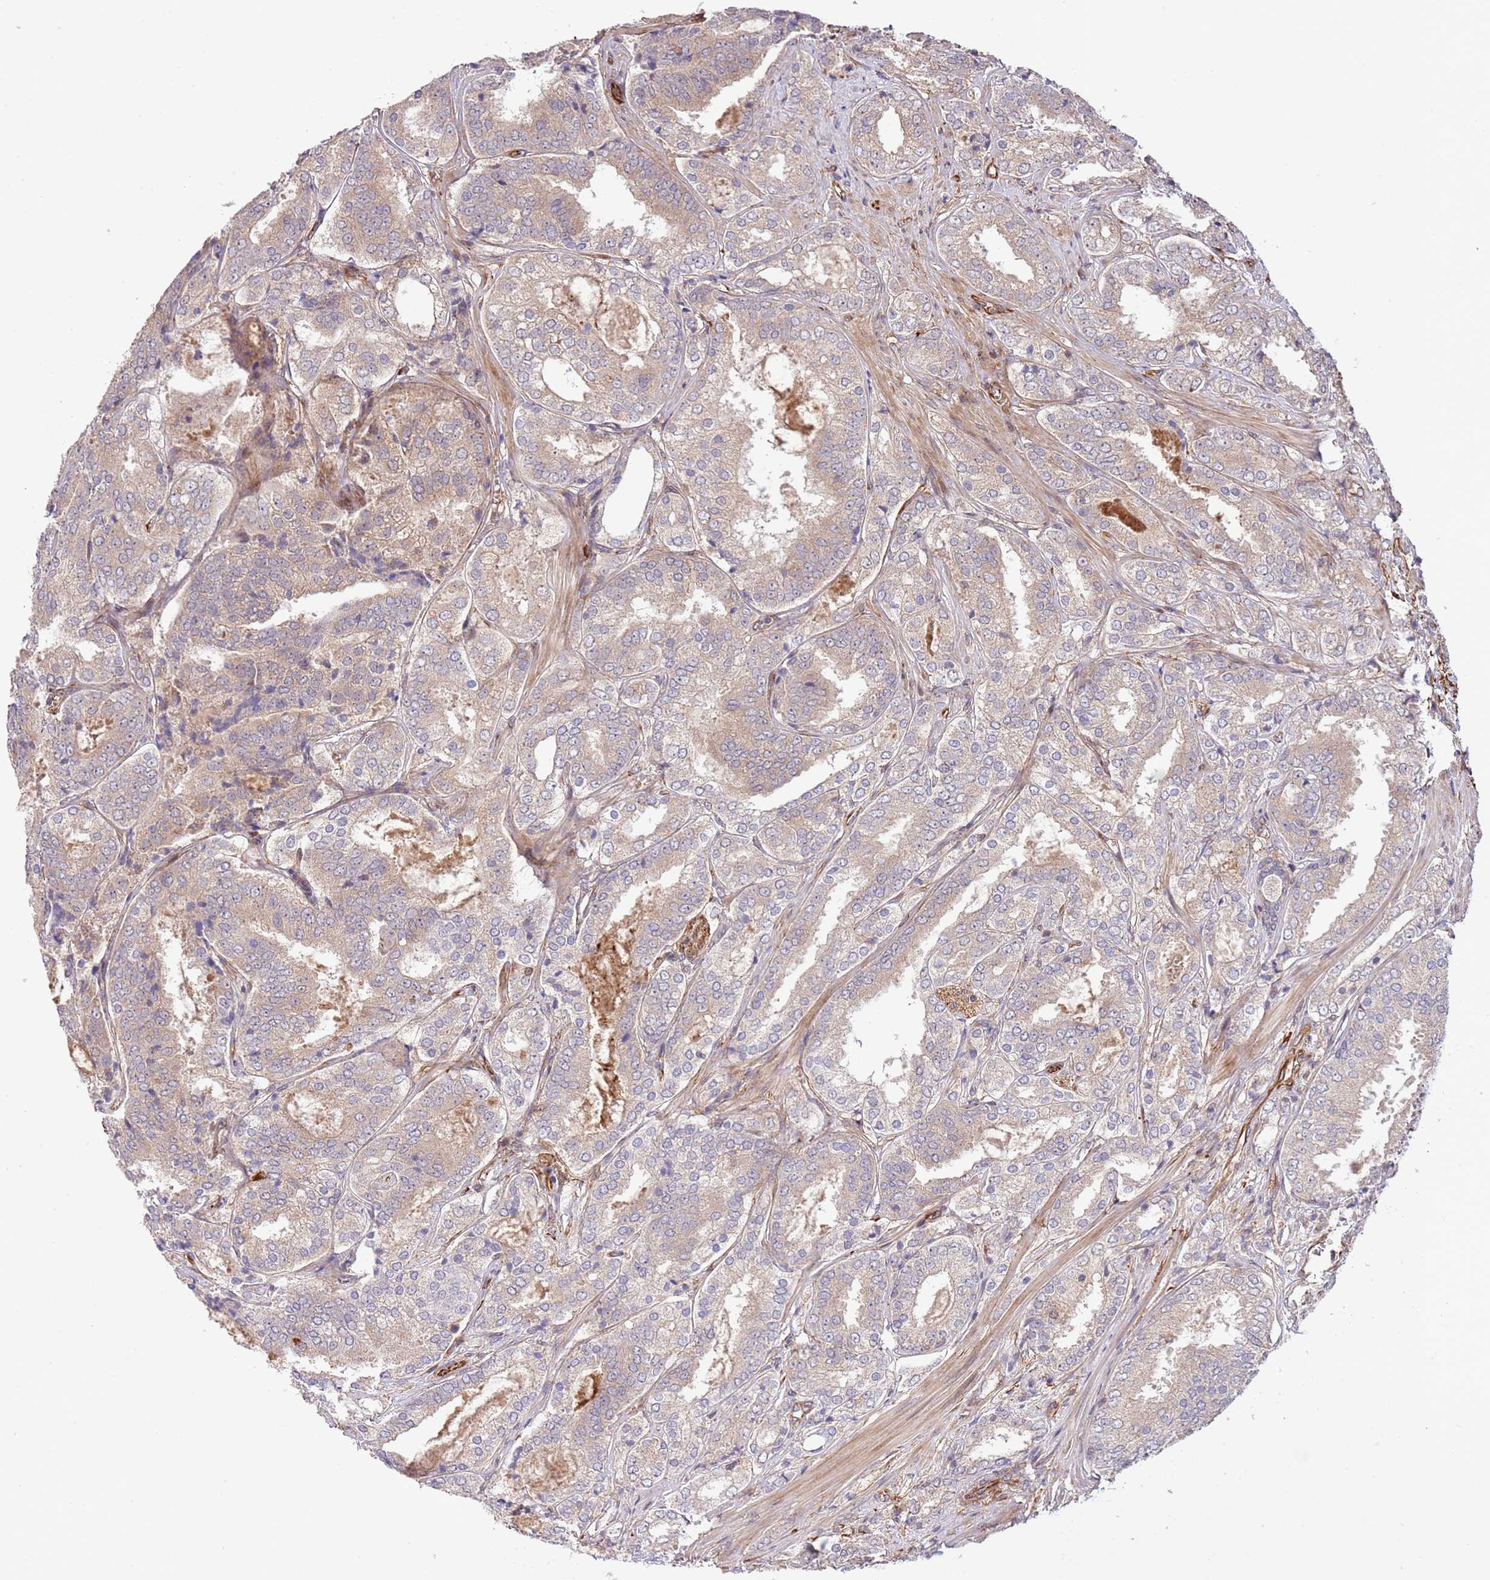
{"staining": {"intensity": "weak", "quantity": "<25%", "location": "cytoplasmic/membranous"}, "tissue": "prostate cancer", "cell_type": "Tumor cells", "image_type": "cancer", "snomed": [{"axis": "morphology", "description": "Adenocarcinoma, High grade"}, {"axis": "topography", "description": "Prostate"}], "caption": "There is no significant expression in tumor cells of prostate cancer (high-grade adenocarcinoma).", "gene": "NEK3", "patient": {"sex": "male", "age": 63}}